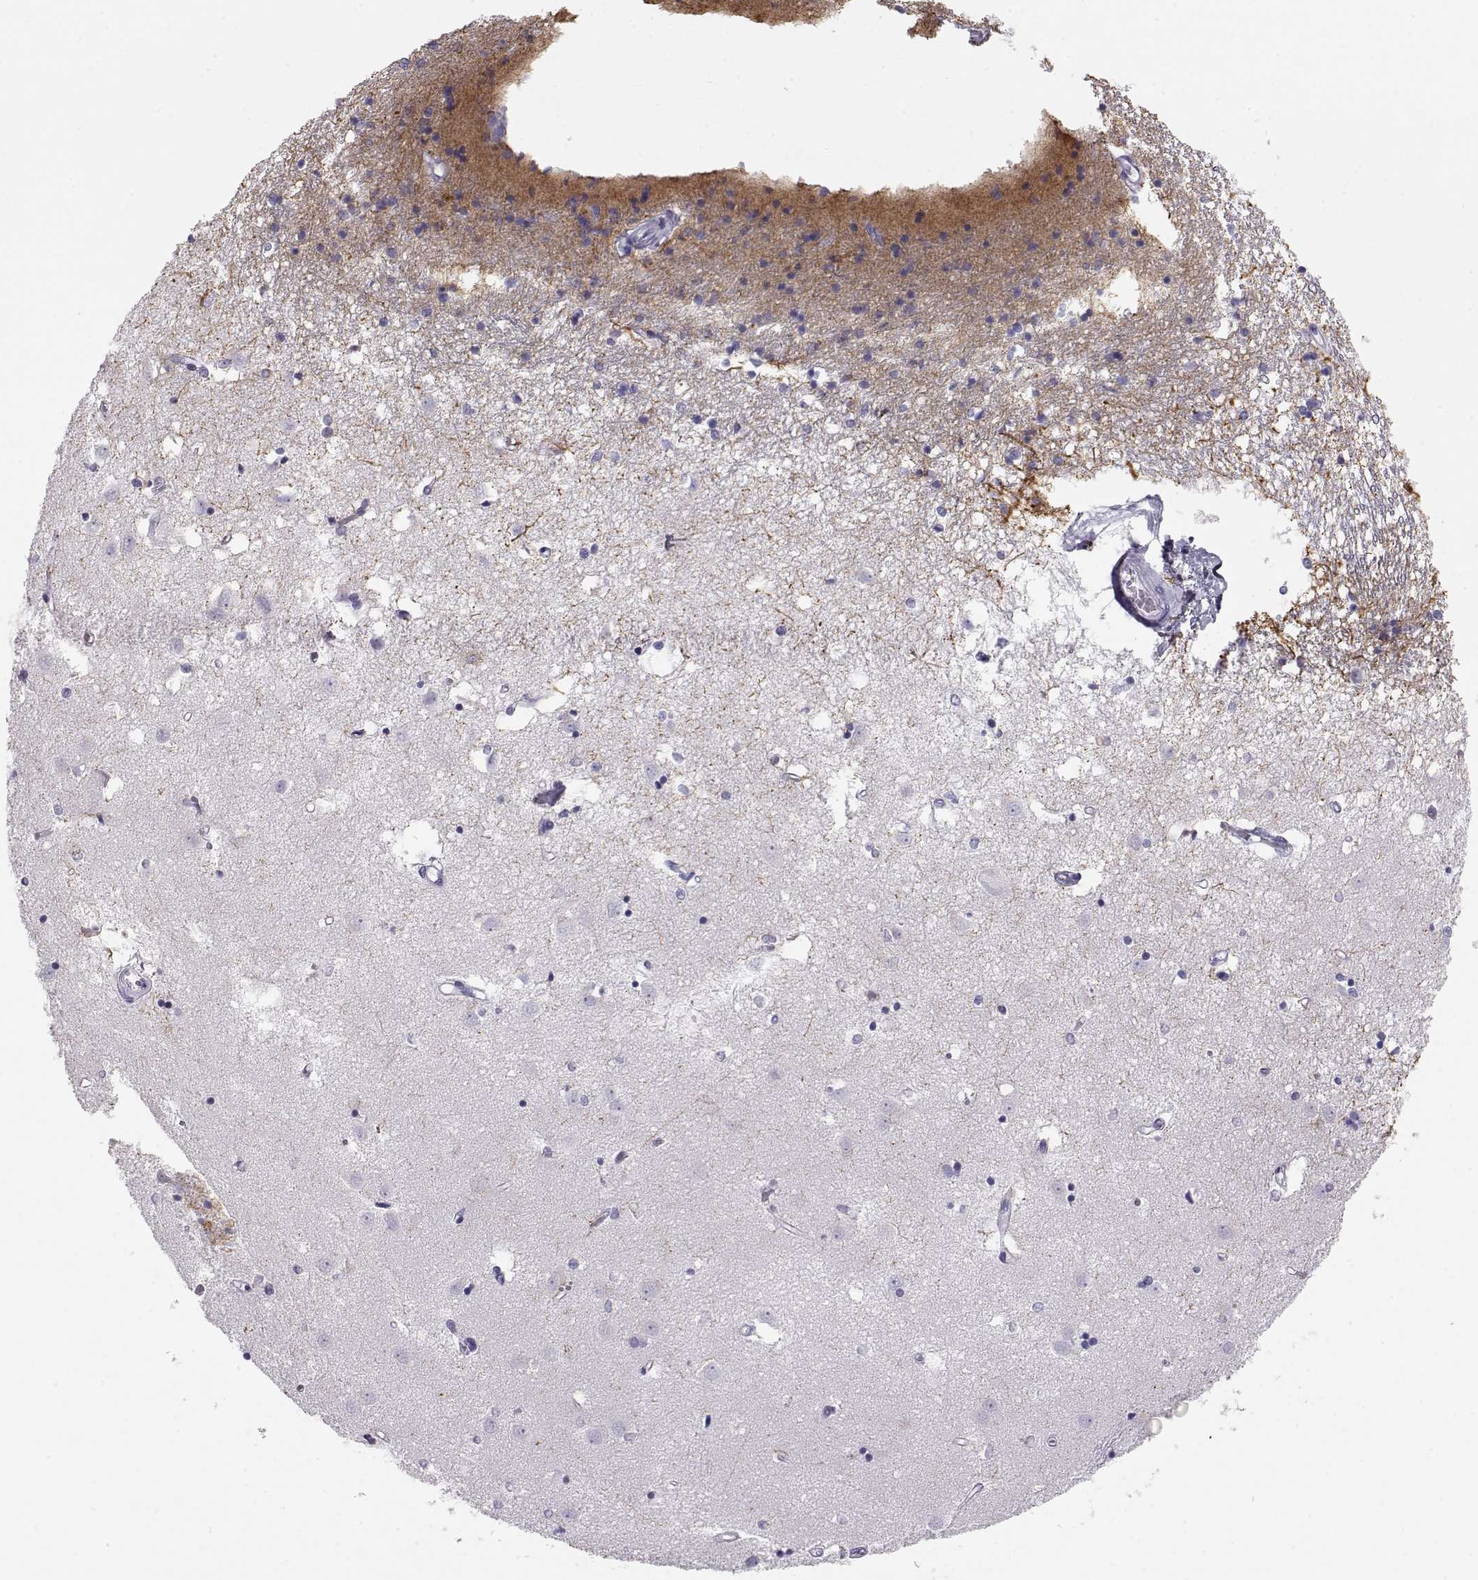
{"staining": {"intensity": "negative", "quantity": "none", "location": "none"}, "tissue": "caudate", "cell_type": "Glial cells", "image_type": "normal", "snomed": [{"axis": "morphology", "description": "Normal tissue, NOS"}, {"axis": "topography", "description": "Lateral ventricle wall"}], "caption": "This is a micrograph of IHC staining of normal caudate, which shows no positivity in glial cells. The staining was performed using DAB (3,3'-diaminobenzidine) to visualize the protein expression in brown, while the nuclei were stained in blue with hematoxylin (Magnification: 20x).", "gene": "GPR26", "patient": {"sex": "male", "age": 54}}